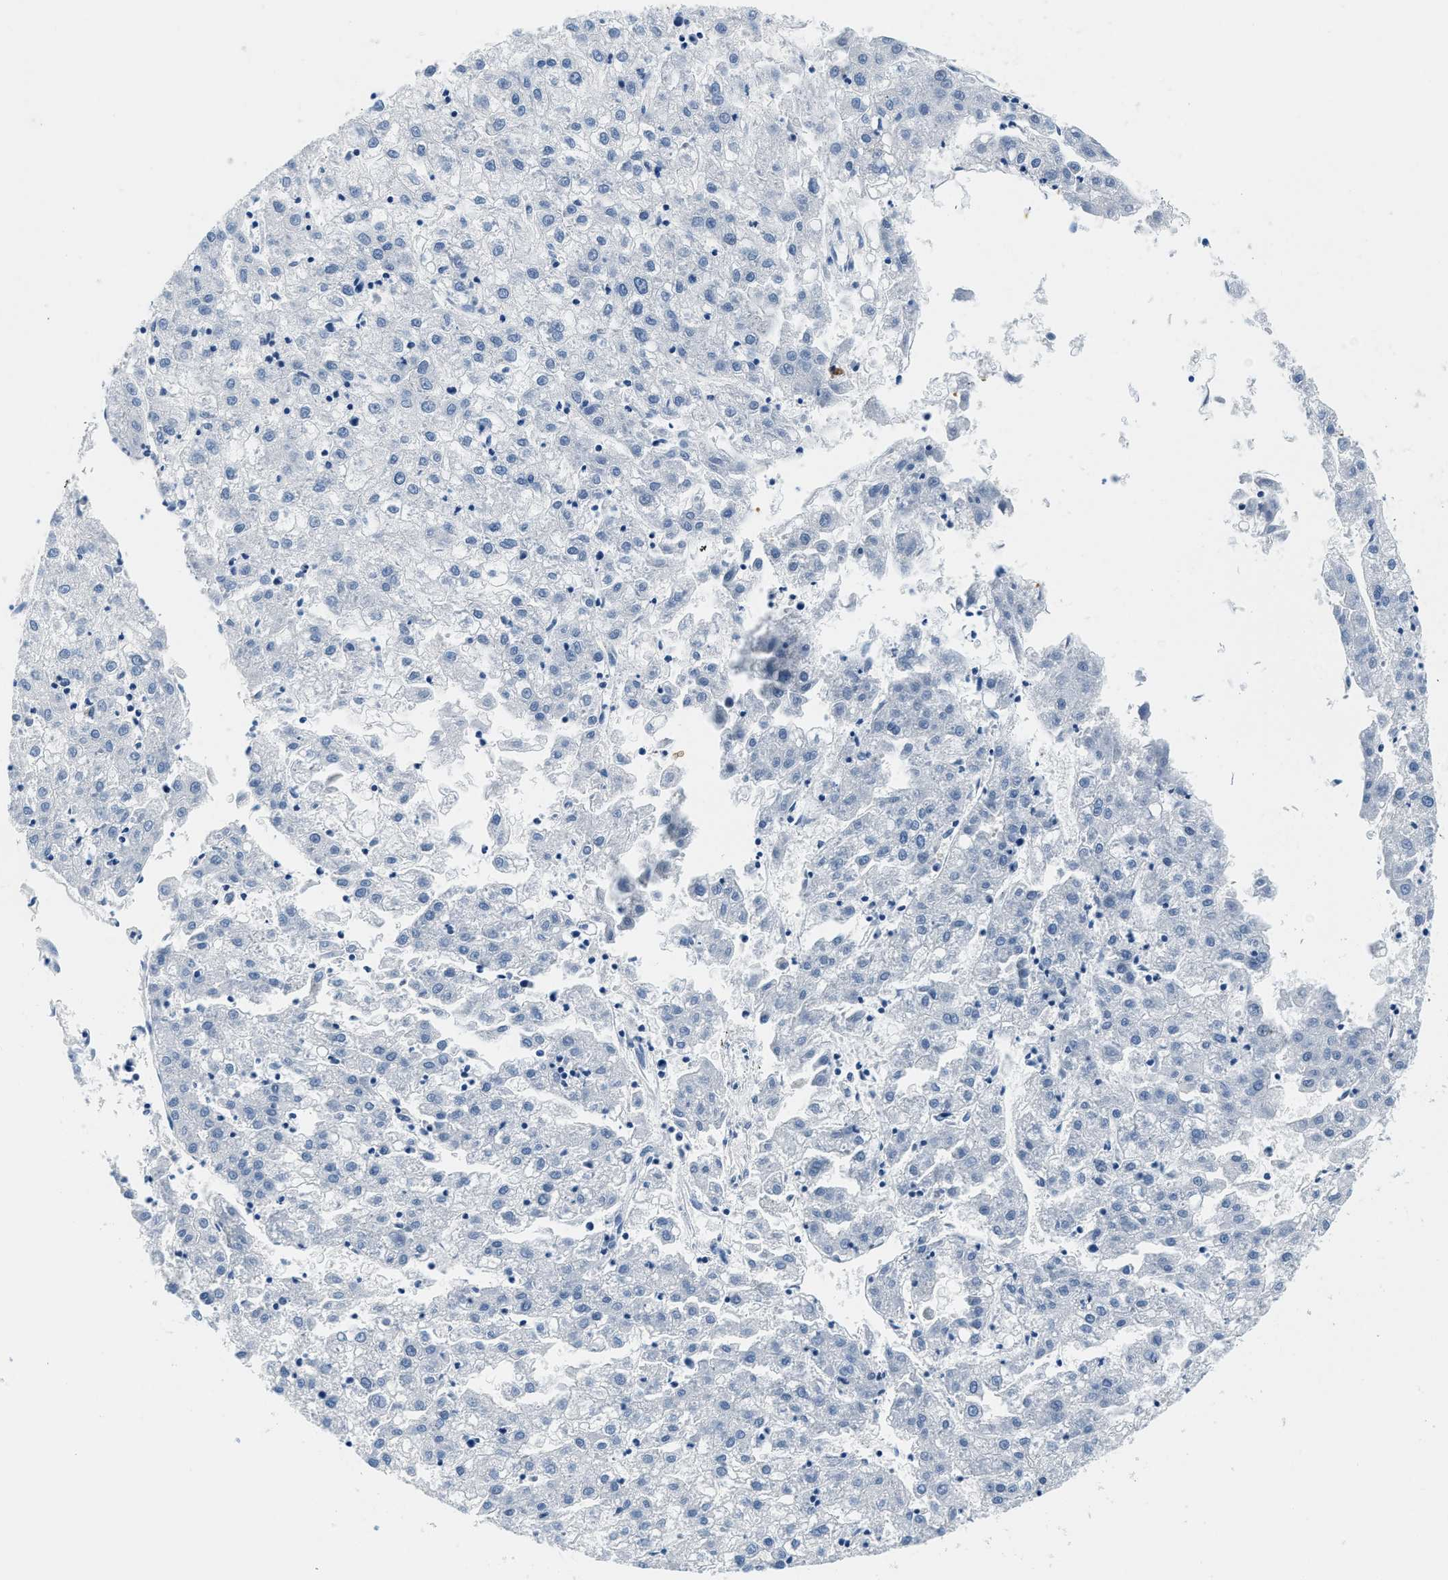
{"staining": {"intensity": "negative", "quantity": "none", "location": "none"}, "tissue": "liver cancer", "cell_type": "Tumor cells", "image_type": "cancer", "snomed": [{"axis": "morphology", "description": "Carcinoma, Hepatocellular, NOS"}, {"axis": "topography", "description": "Liver"}], "caption": "A photomicrograph of liver cancer stained for a protein demonstrates no brown staining in tumor cells.", "gene": "CAPG", "patient": {"sex": "male", "age": 72}}